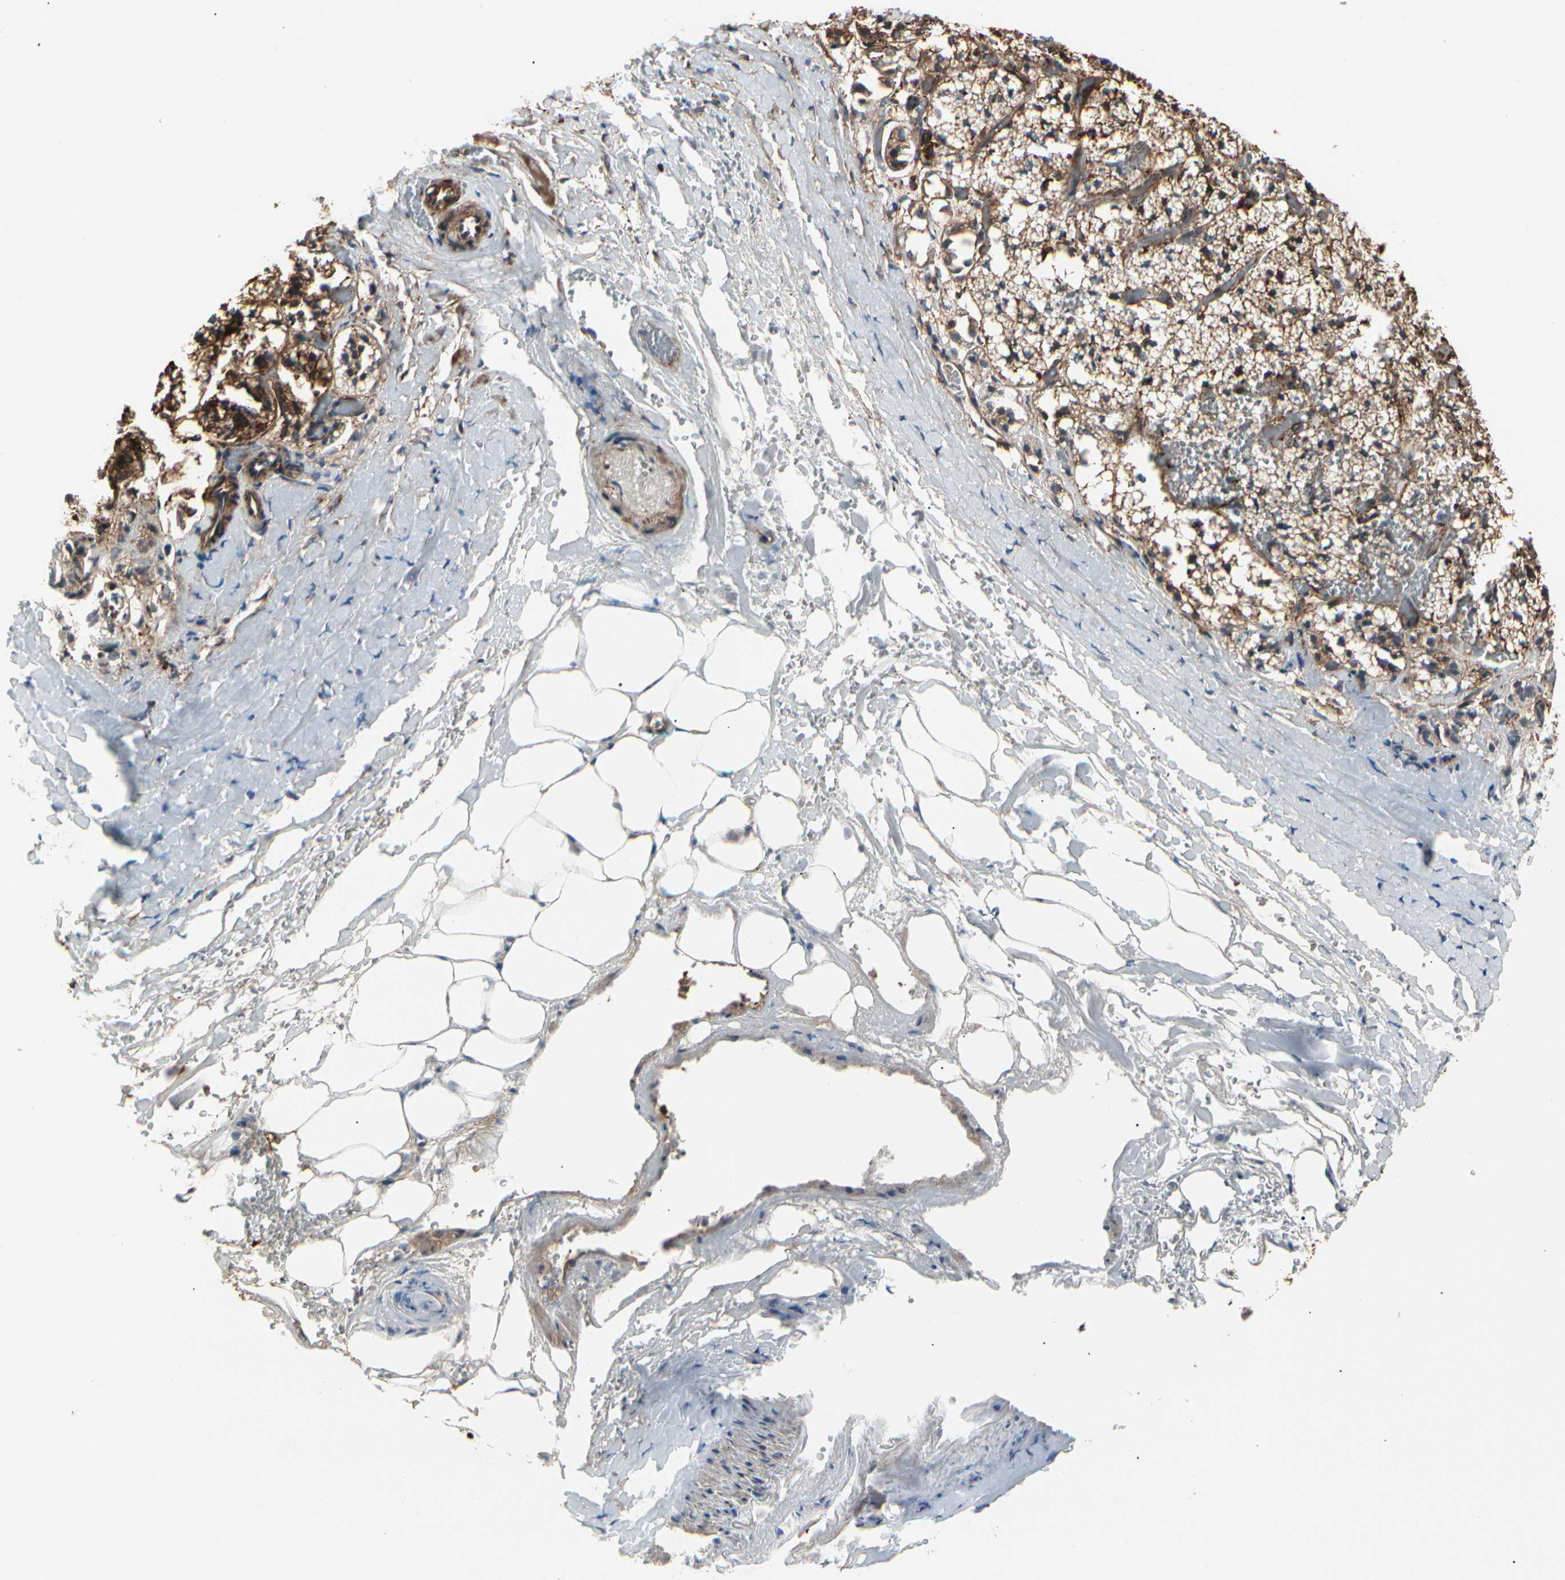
{"staining": {"intensity": "moderate", "quantity": ">75%", "location": "cytoplasmic/membranous"}, "tissue": "adrenal gland", "cell_type": "Glandular cells", "image_type": "normal", "snomed": [{"axis": "morphology", "description": "Normal tissue, NOS"}, {"axis": "topography", "description": "Adrenal gland"}], "caption": "Protein analysis of normal adrenal gland demonstrates moderate cytoplasmic/membranous staining in approximately >75% of glandular cells.", "gene": "MAPK13", "patient": {"sex": "male", "age": 53}}